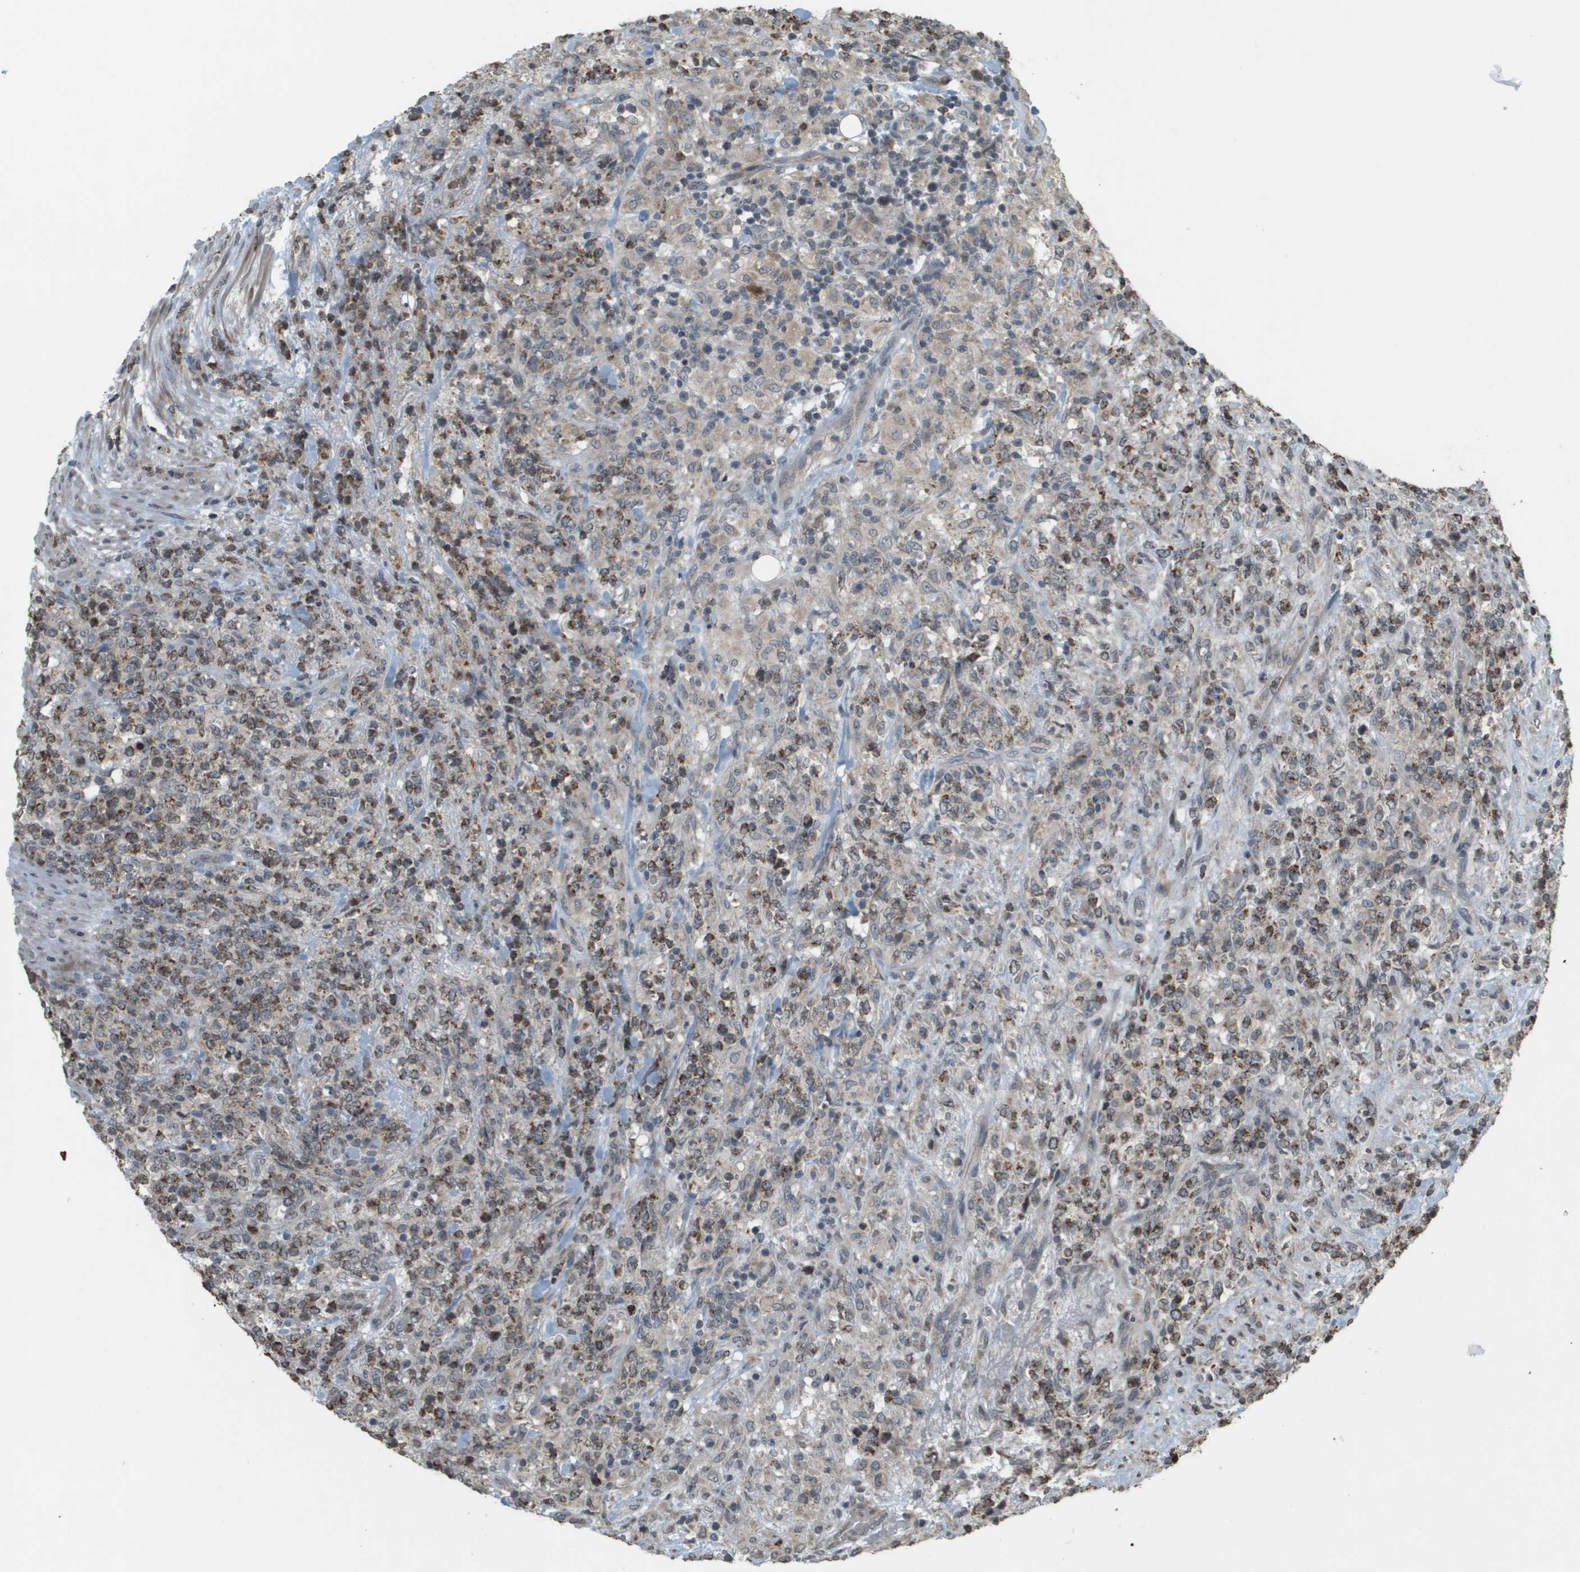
{"staining": {"intensity": "moderate", "quantity": "25%-75%", "location": "cytoplasmic/membranous"}, "tissue": "lymphoma", "cell_type": "Tumor cells", "image_type": "cancer", "snomed": [{"axis": "morphology", "description": "Malignant lymphoma, non-Hodgkin's type, High grade"}, {"axis": "topography", "description": "Soft tissue"}], "caption": "This micrograph displays lymphoma stained with IHC to label a protein in brown. The cytoplasmic/membranous of tumor cells show moderate positivity for the protein. Nuclei are counter-stained blue.", "gene": "RAB21", "patient": {"sex": "male", "age": 18}}